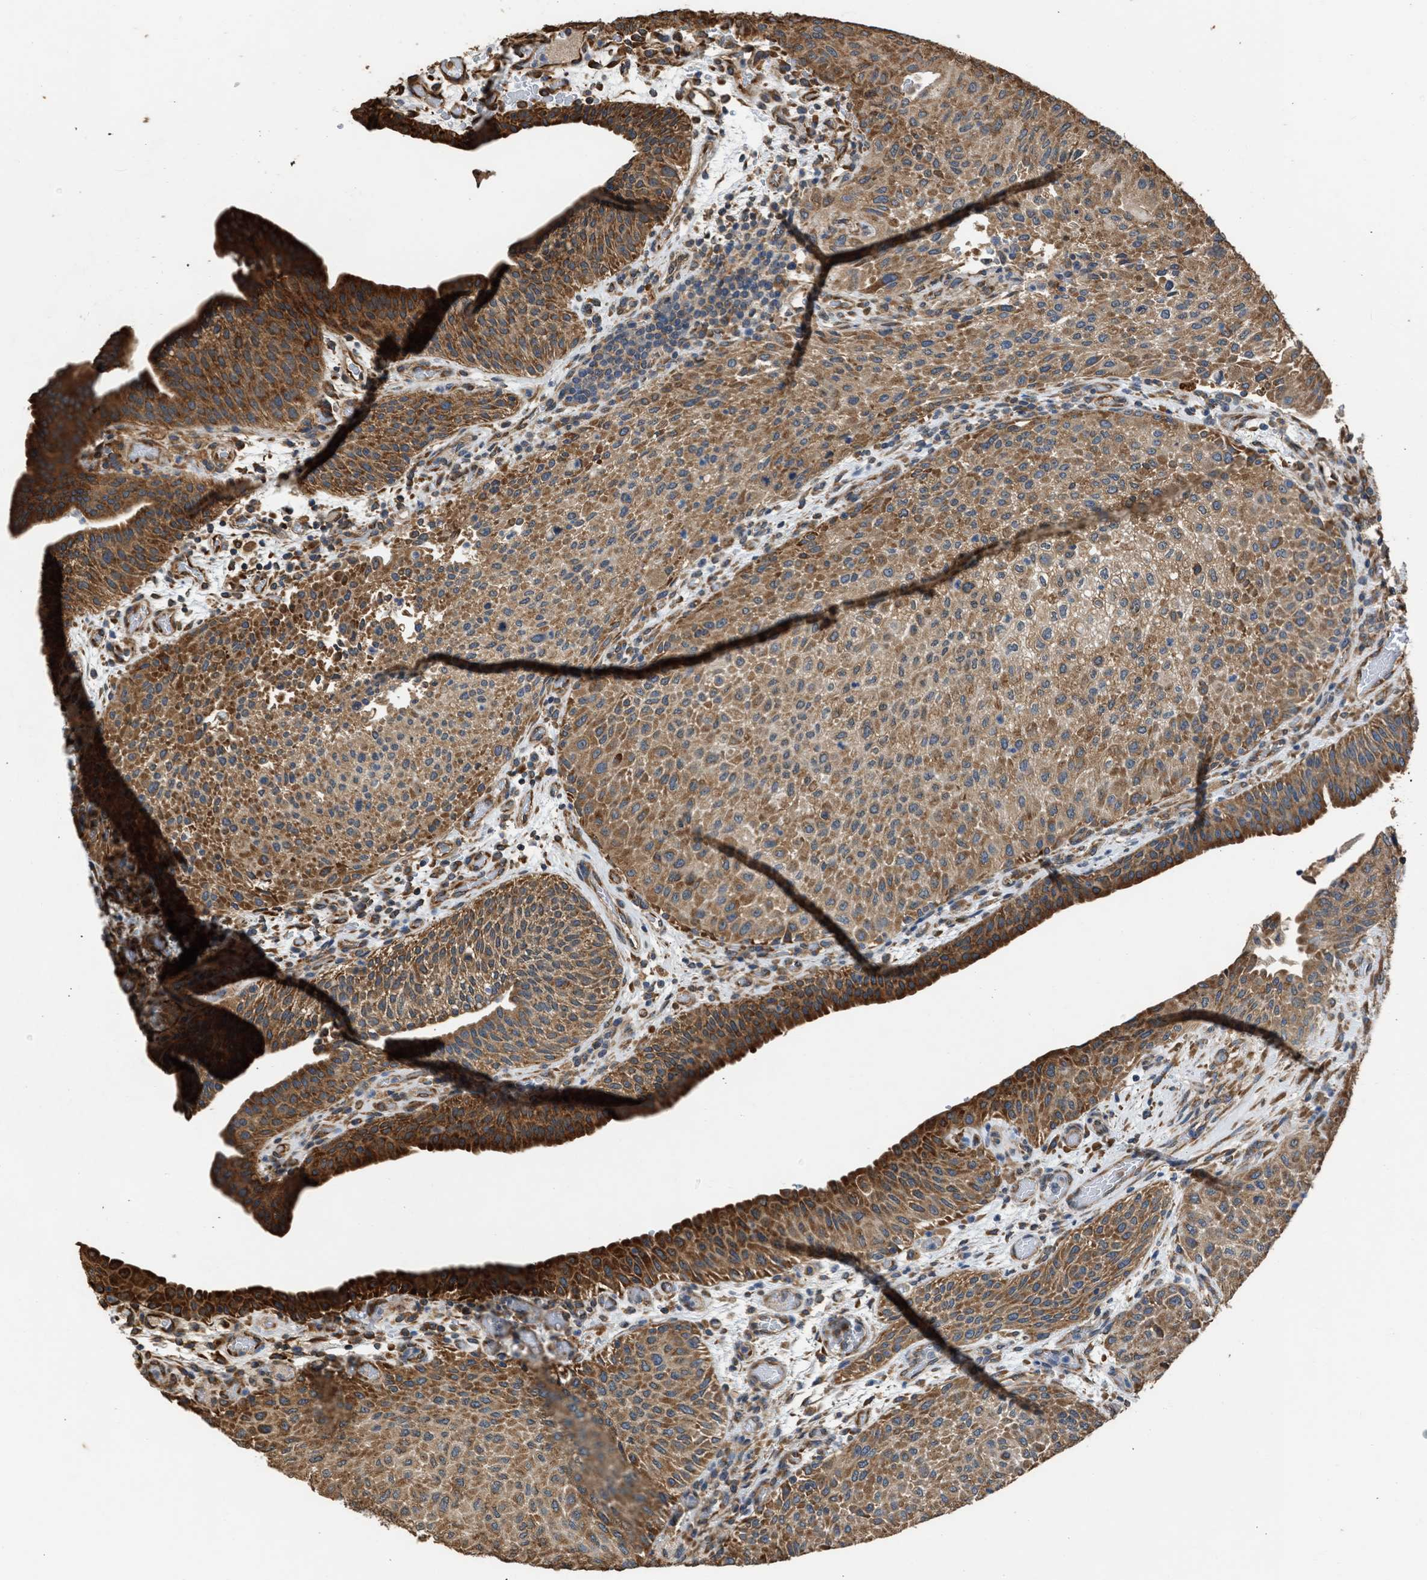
{"staining": {"intensity": "moderate", "quantity": ">75%", "location": "cytoplasmic/membranous"}, "tissue": "urothelial cancer", "cell_type": "Tumor cells", "image_type": "cancer", "snomed": [{"axis": "morphology", "description": "Urothelial carcinoma, Low grade"}, {"axis": "morphology", "description": "Urothelial carcinoma, High grade"}, {"axis": "topography", "description": "Urinary bladder"}], "caption": "High-grade urothelial carcinoma stained with a protein marker exhibits moderate staining in tumor cells.", "gene": "SLC36A4", "patient": {"sex": "male", "age": 35}}